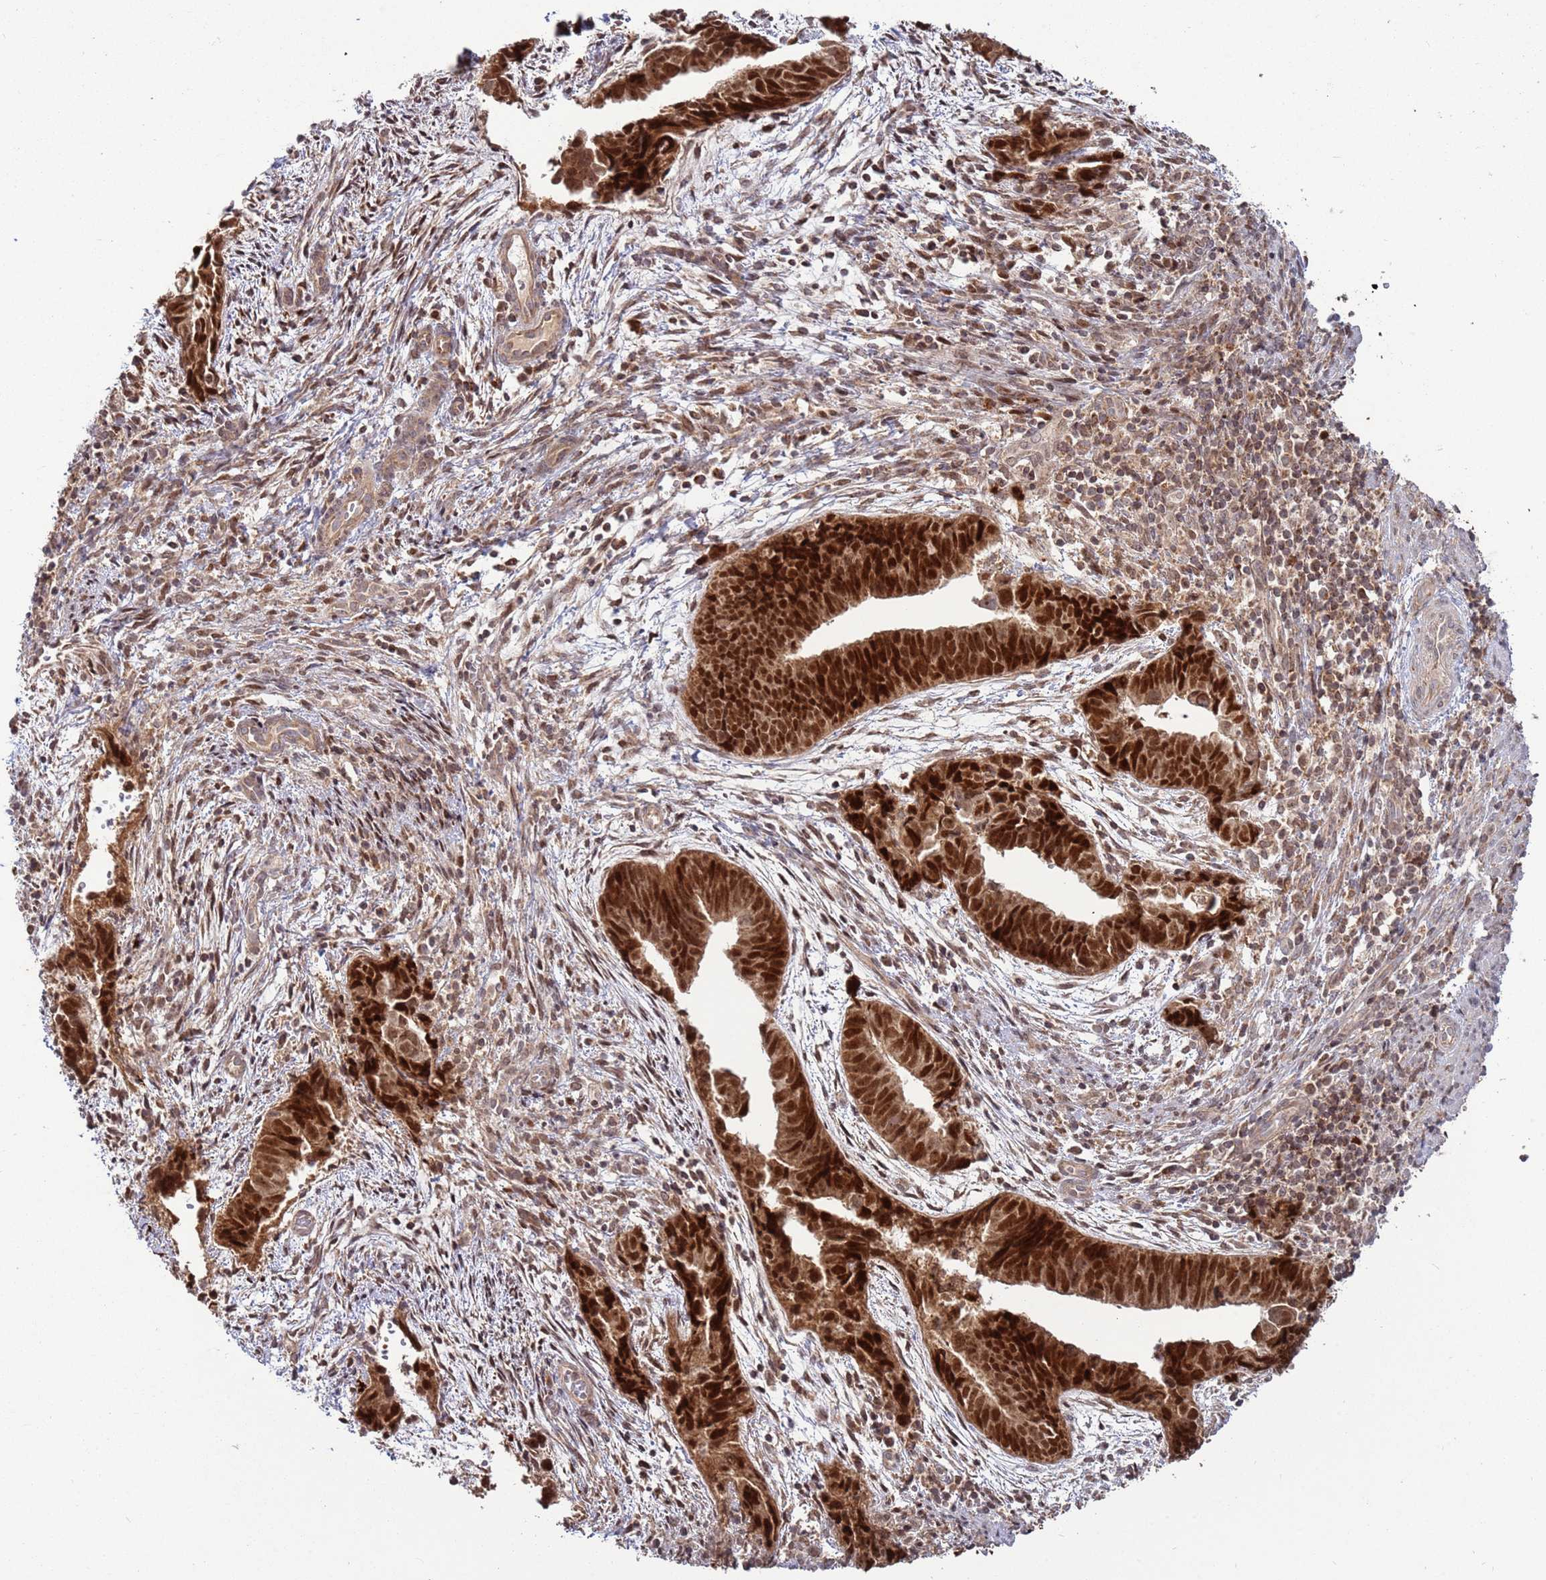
{"staining": {"intensity": "strong", "quantity": ">75%", "location": "nuclear"}, "tissue": "endometrial cancer", "cell_type": "Tumor cells", "image_type": "cancer", "snomed": [{"axis": "morphology", "description": "Adenocarcinoma, NOS"}, {"axis": "topography", "description": "Endometrium"}], "caption": "The immunohistochemical stain highlights strong nuclear positivity in tumor cells of endometrial cancer (adenocarcinoma) tissue. The staining was performed using DAB (3,3'-diaminobenzidine) to visualize the protein expression in brown, while the nuclei were stained in blue with hematoxylin (Magnification: 20x).", "gene": "RCOR2", "patient": {"sex": "female", "age": 75}}